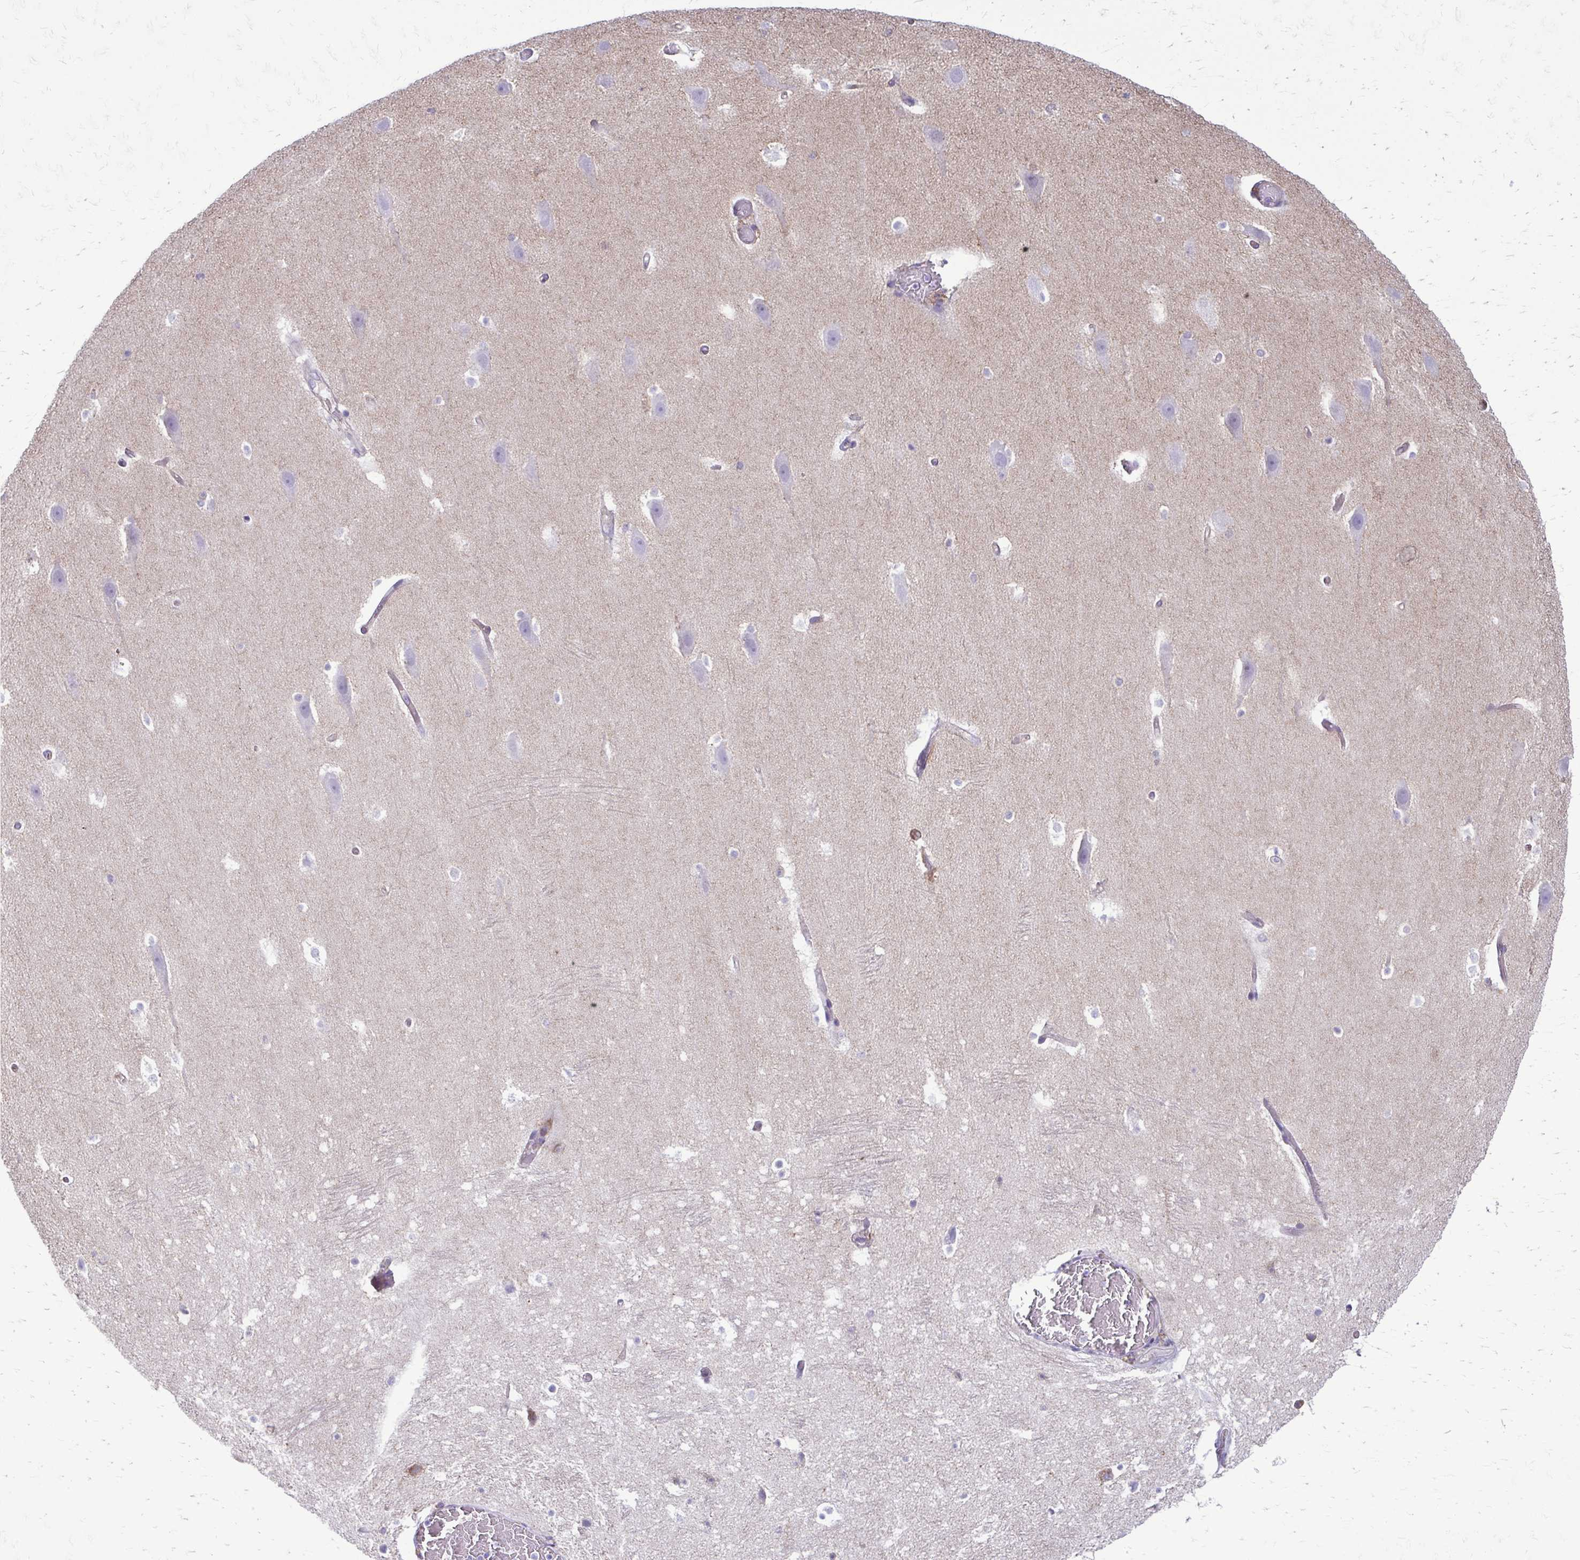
{"staining": {"intensity": "negative", "quantity": "none", "location": "none"}, "tissue": "hippocampus", "cell_type": "Glial cells", "image_type": "normal", "snomed": [{"axis": "morphology", "description": "Normal tissue, NOS"}, {"axis": "topography", "description": "Hippocampus"}], "caption": "Immunohistochemistry image of unremarkable hippocampus: human hippocampus stained with DAB (3,3'-diaminobenzidine) reveals no significant protein staining in glial cells.", "gene": "CLTA", "patient": {"sex": "male", "age": 26}}